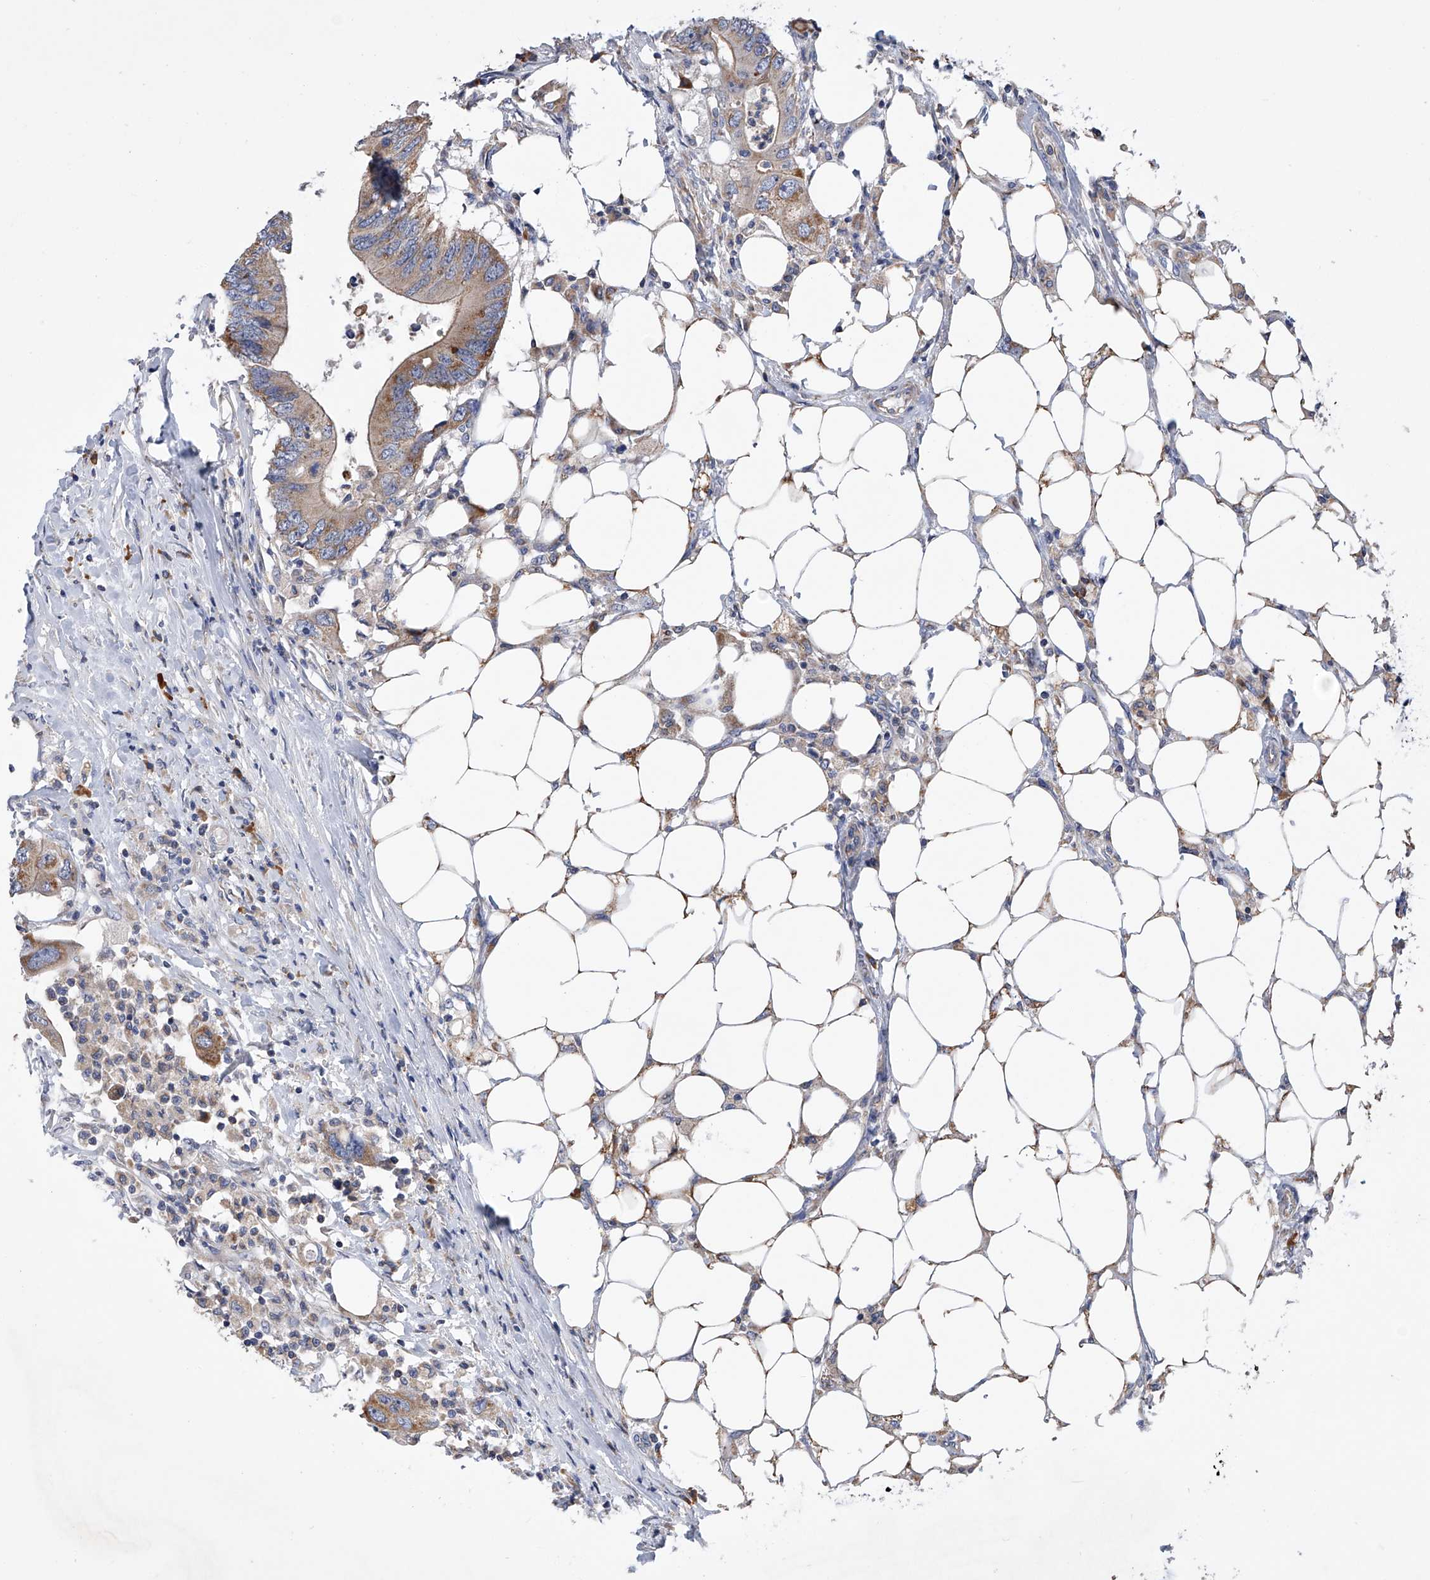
{"staining": {"intensity": "moderate", "quantity": ">75%", "location": "cytoplasmic/membranous"}, "tissue": "colorectal cancer", "cell_type": "Tumor cells", "image_type": "cancer", "snomed": [{"axis": "morphology", "description": "Adenocarcinoma, NOS"}, {"axis": "topography", "description": "Colon"}], "caption": "High-power microscopy captured an immunohistochemistry photomicrograph of adenocarcinoma (colorectal), revealing moderate cytoplasmic/membranous positivity in approximately >75% of tumor cells.", "gene": "MLYCD", "patient": {"sex": "male", "age": 71}}